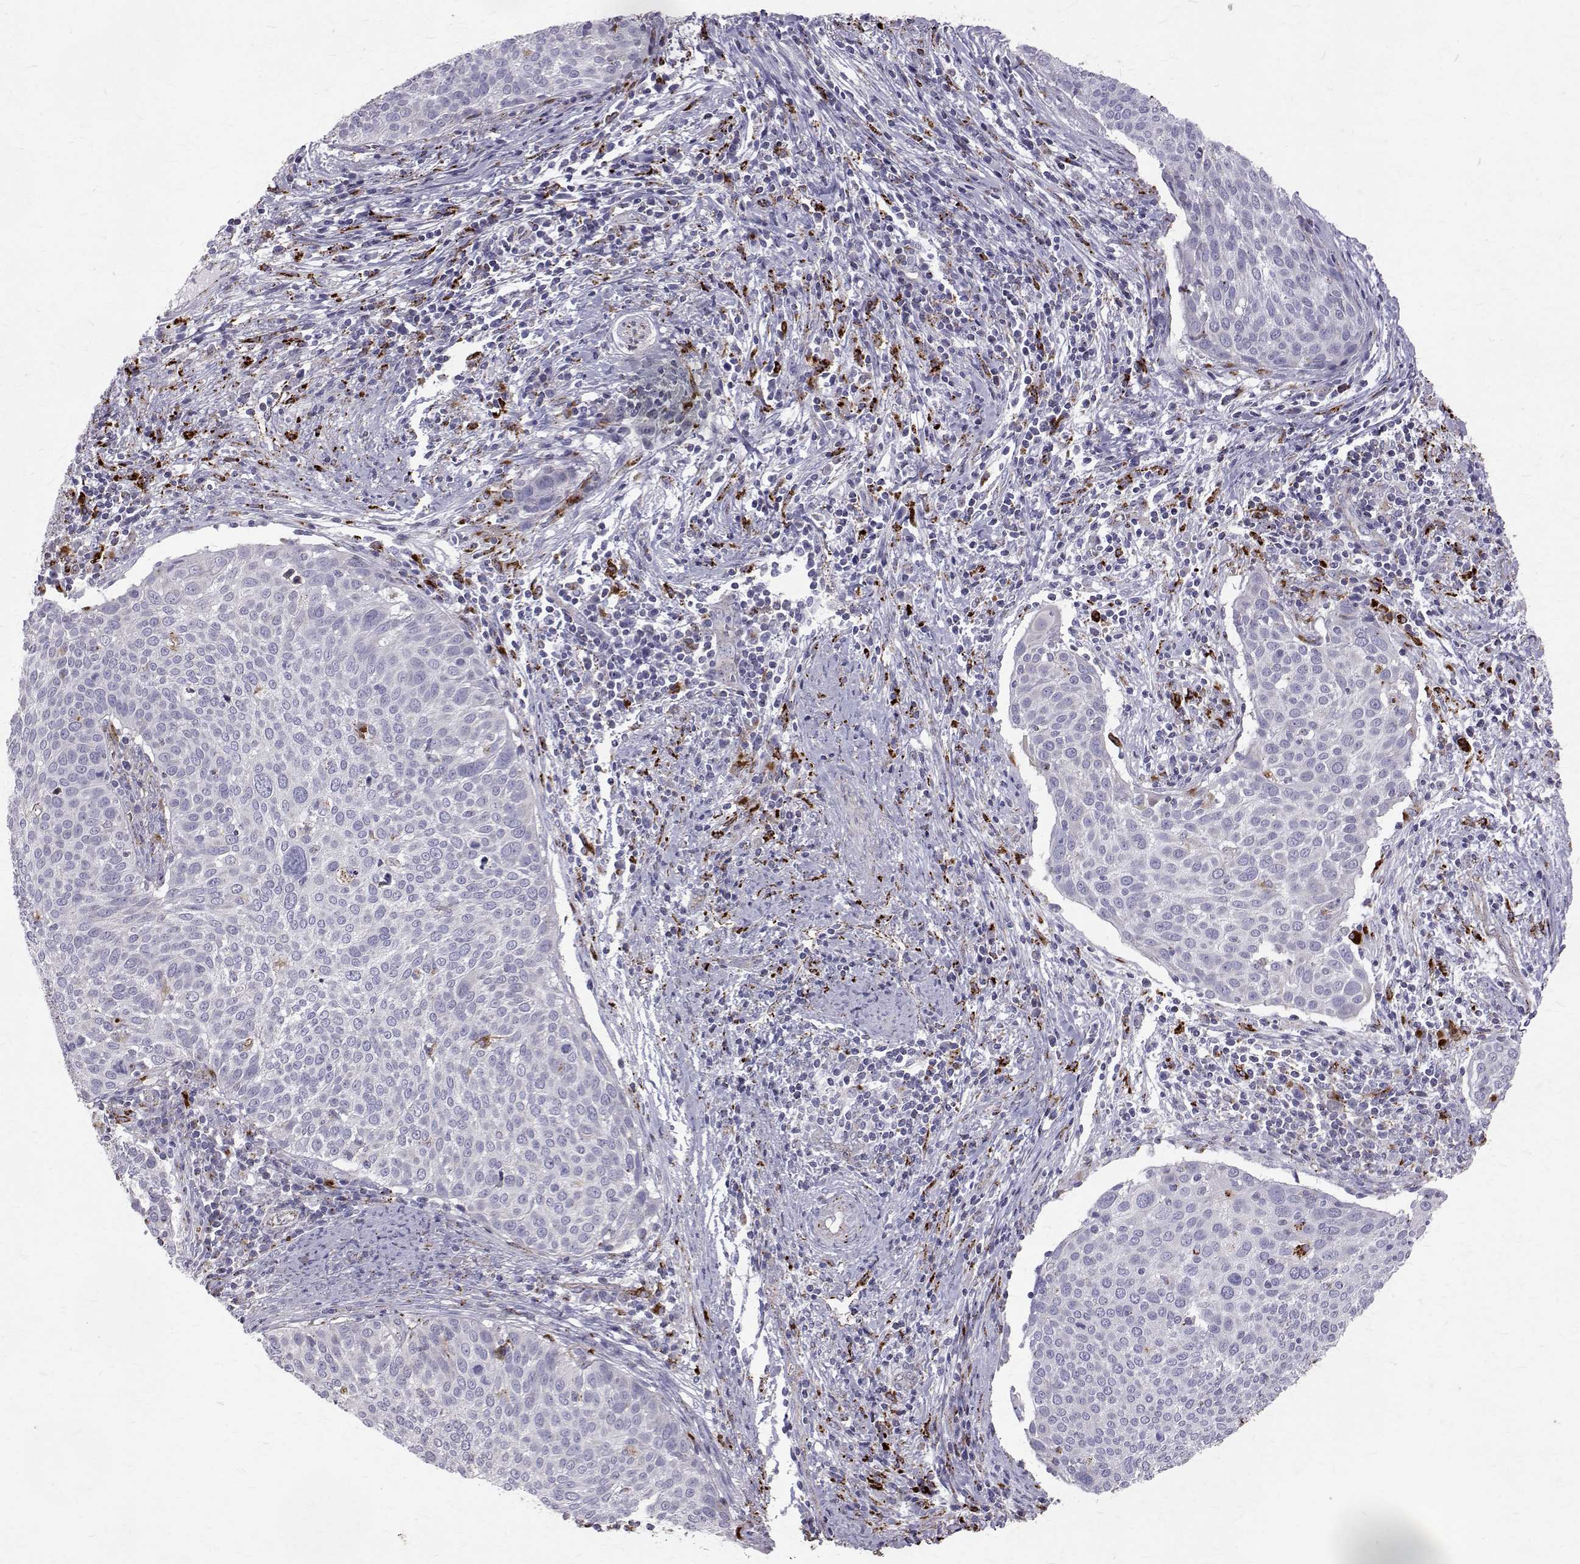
{"staining": {"intensity": "negative", "quantity": "none", "location": "none"}, "tissue": "cervical cancer", "cell_type": "Tumor cells", "image_type": "cancer", "snomed": [{"axis": "morphology", "description": "Squamous cell carcinoma, NOS"}, {"axis": "topography", "description": "Cervix"}], "caption": "Immunohistochemistry (IHC) of human cervical squamous cell carcinoma shows no positivity in tumor cells.", "gene": "TPP1", "patient": {"sex": "female", "age": 39}}